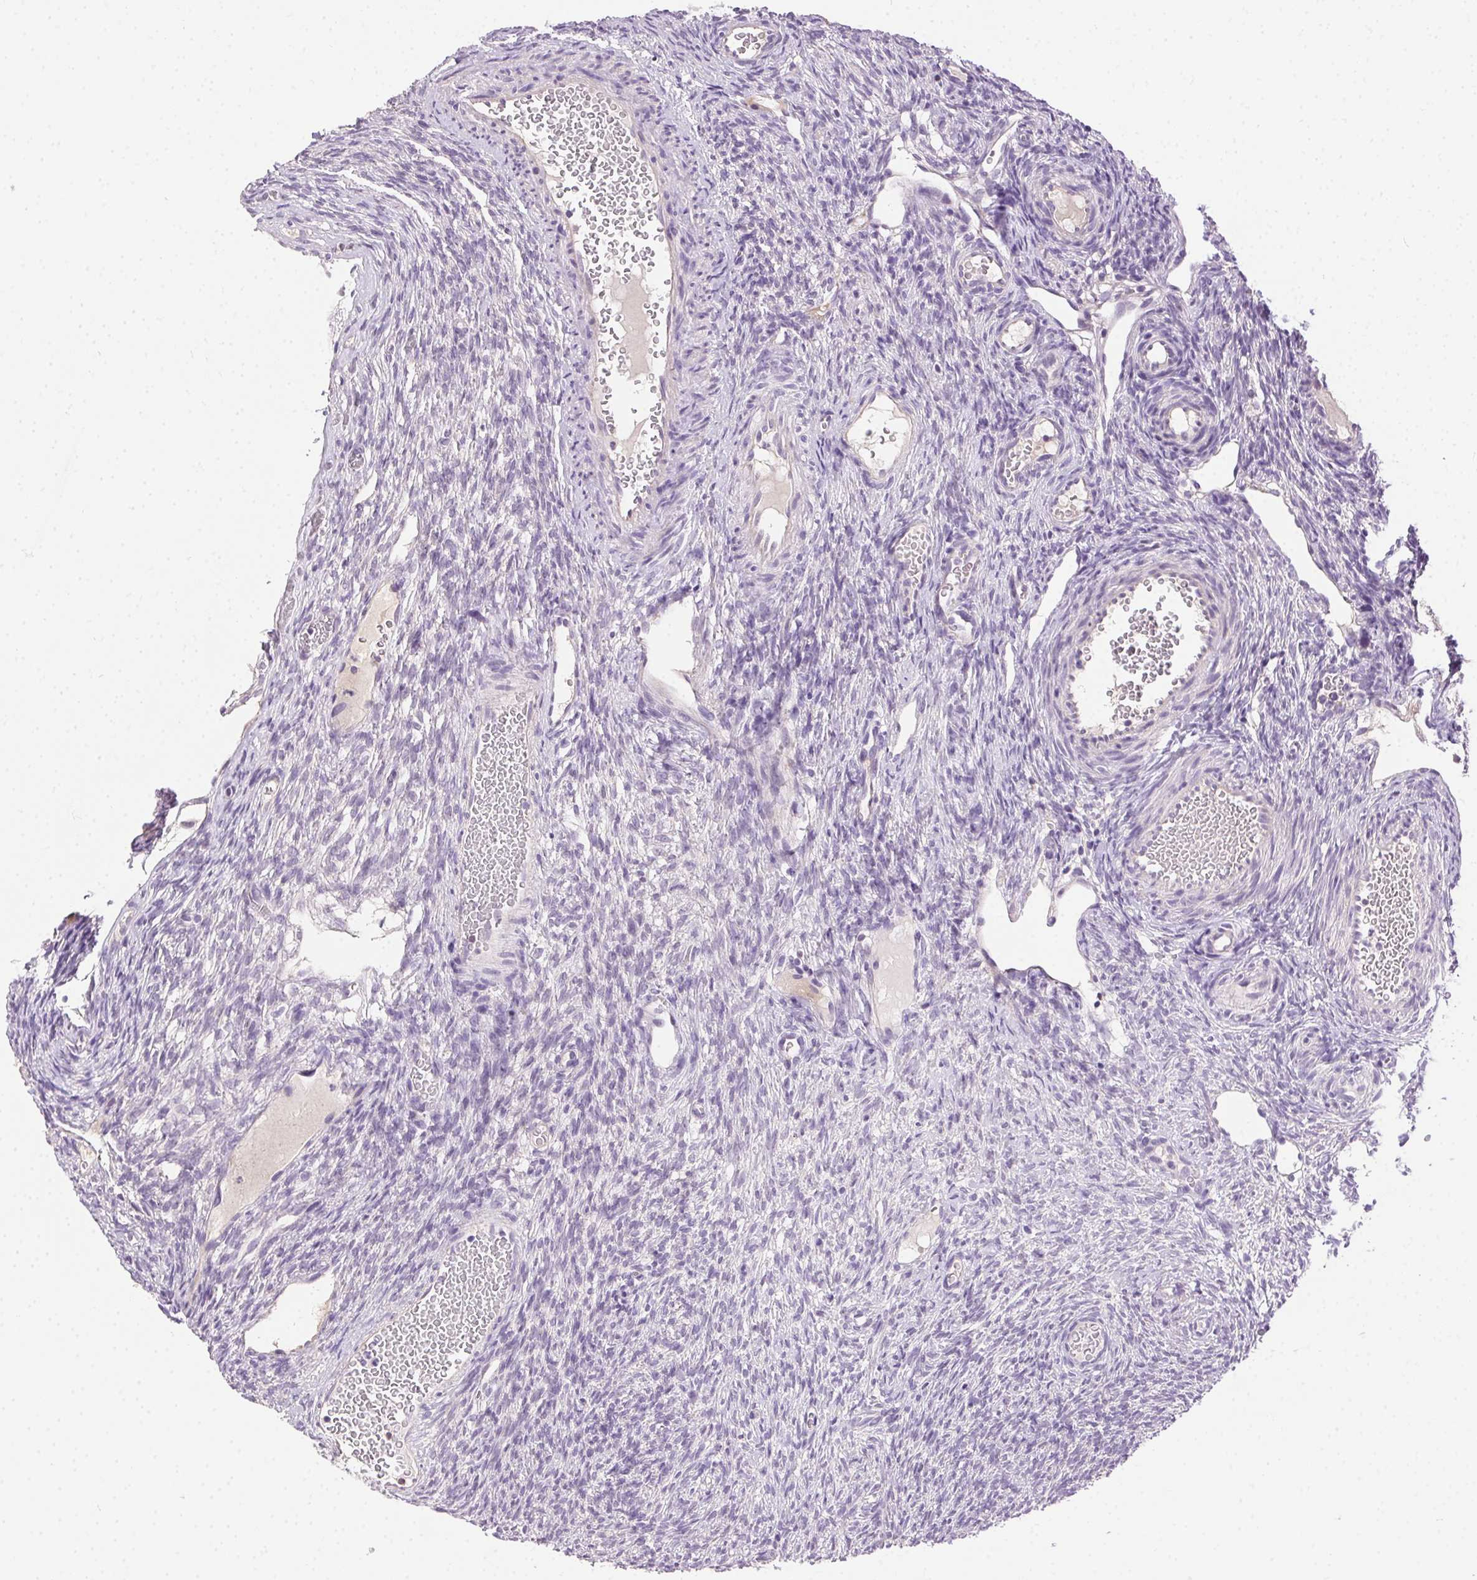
{"staining": {"intensity": "negative", "quantity": "none", "location": "none"}, "tissue": "ovary", "cell_type": "Follicle cells", "image_type": "normal", "snomed": [{"axis": "morphology", "description": "Normal tissue, NOS"}, {"axis": "topography", "description": "Ovary"}], "caption": "Protein analysis of normal ovary shows no significant expression in follicle cells. (DAB immunohistochemistry (IHC) with hematoxylin counter stain).", "gene": "SYCE2", "patient": {"sex": "female", "age": 34}}